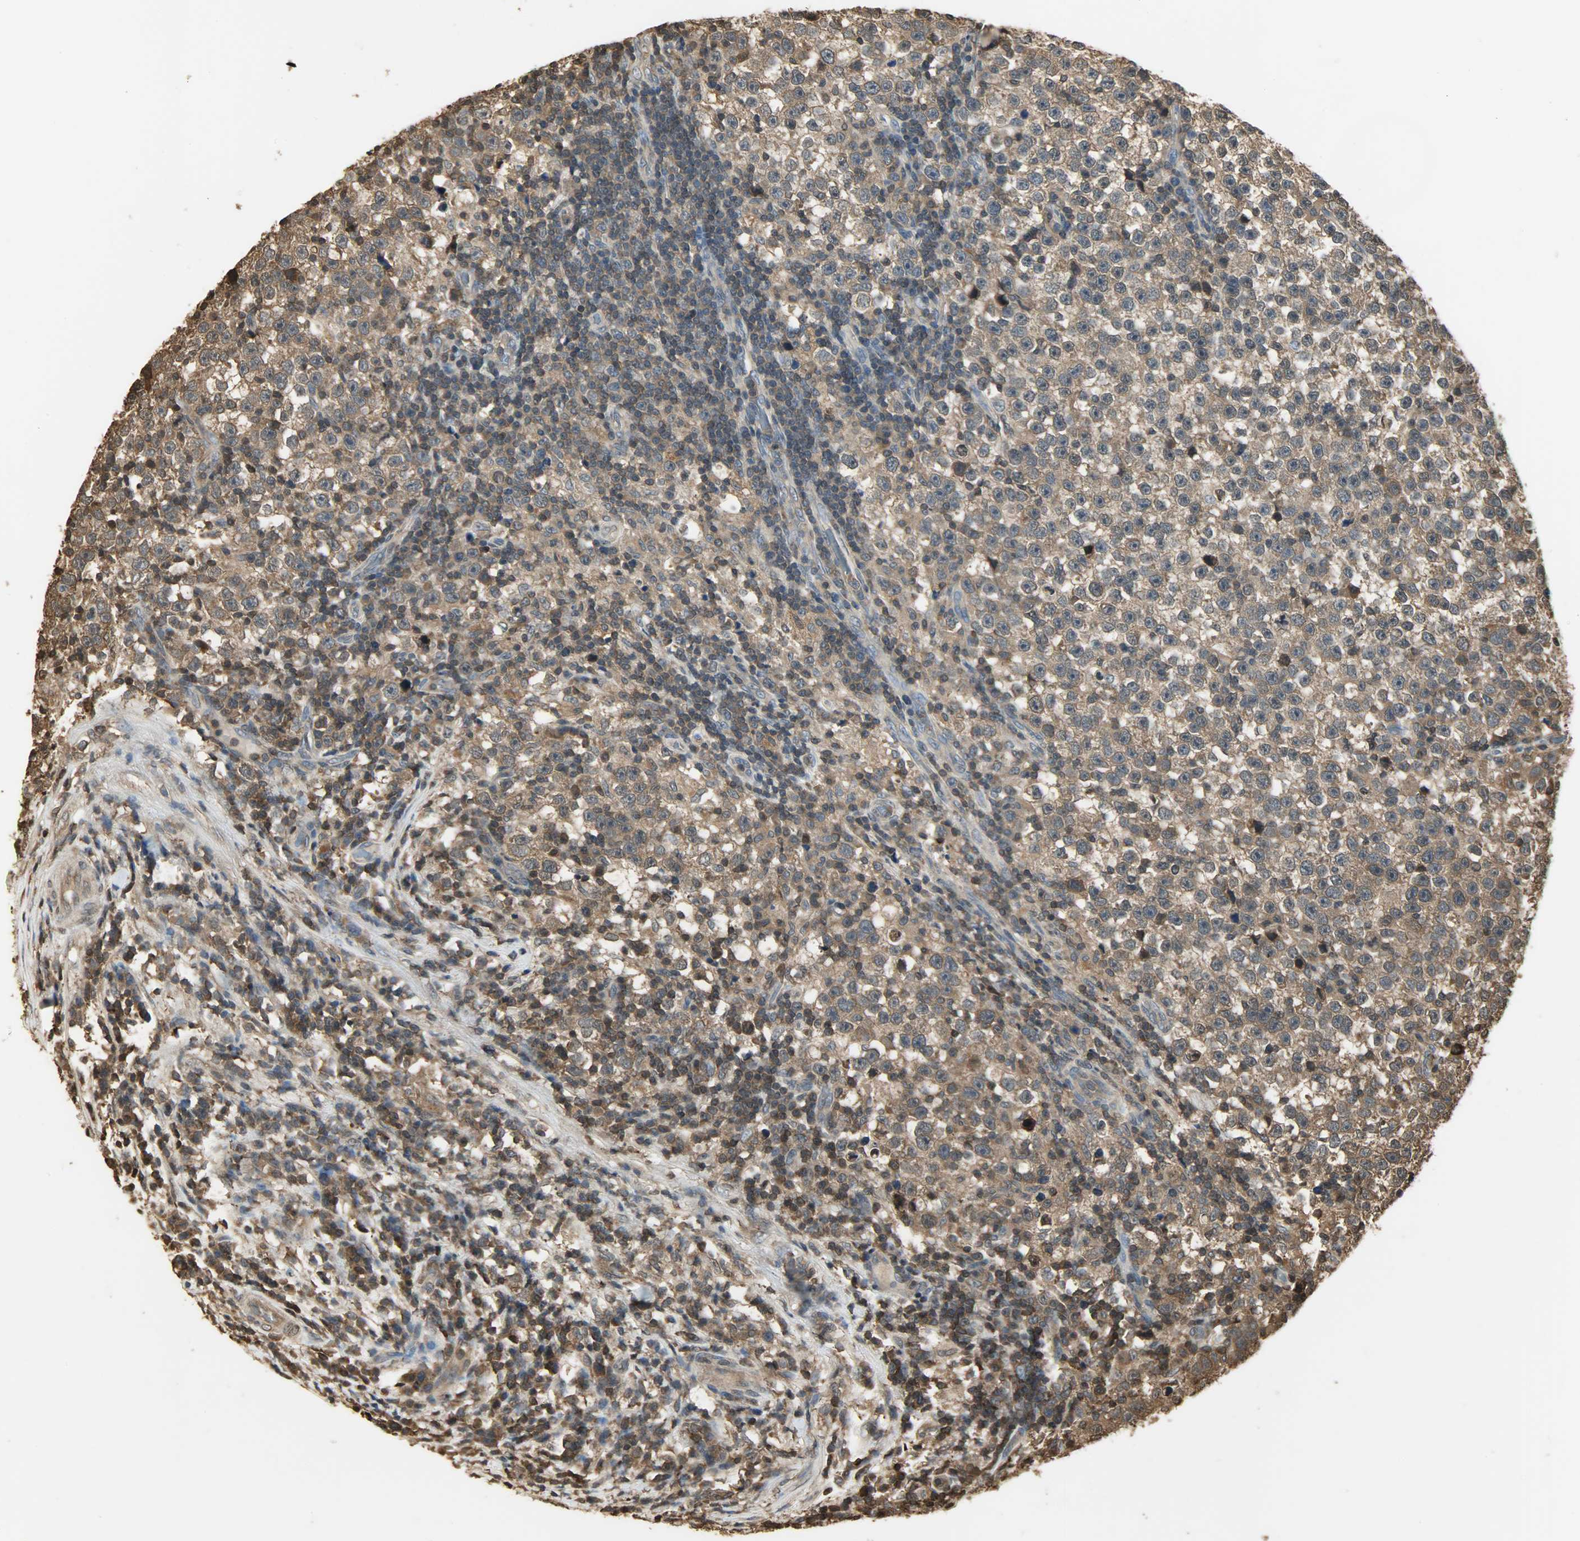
{"staining": {"intensity": "moderate", "quantity": ">75%", "location": "cytoplasmic/membranous"}, "tissue": "testis cancer", "cell_type": "Tumor cells", "image_type": "cancer", "snomed": [{"axis": "morphology", "description": "Seminoma, NOS"}, {"axis": "topography", "description": "Testis"}], "caption": "Immunohistochemical staining of human testis cancer (seminoma) demonstrates medium levels of moderate cytoplasmic/membranous protein staining in approximately >75% of tumor cells. Ihc stains the protein of interest in brown and the nuclei are stained blue.", "gene": "YWHAZ", "patient": {"sex": "male", "age": 43}}